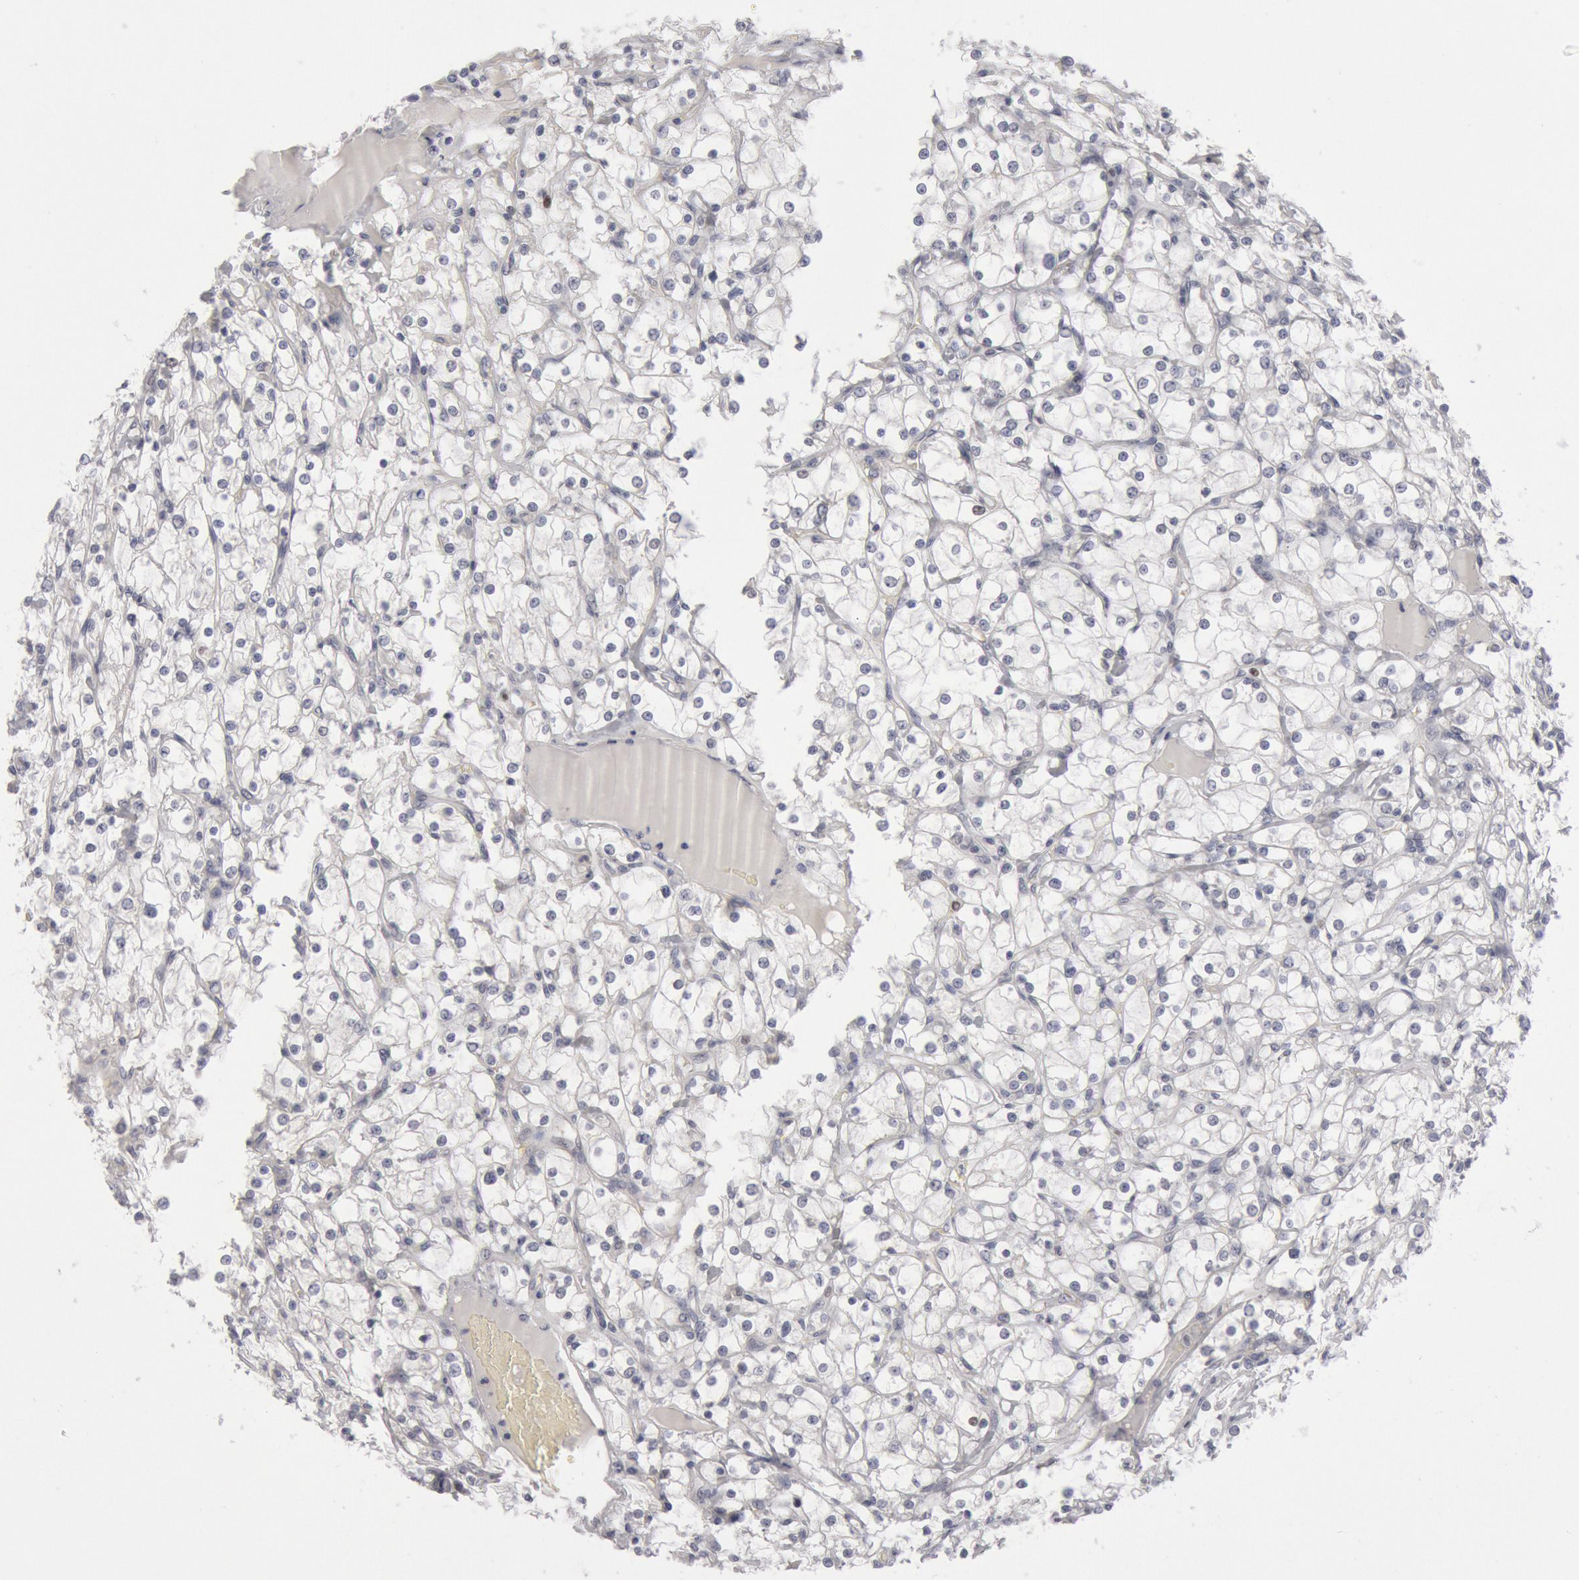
{"staining": {"intensity": "negative", "quantity": "none", "location": "none"}, "tissue": "renal cancer", "cell_type": "Tumor cells", "image_type": "cancer", "snomed": [{"axis": "morphology", "description": "Adenocarcinoma, NOS"}, {"axis": "topography", "description": "Kidney"}], "caption": "A high-resolution micrograph shows immunohistochemistry (IHC) staining of renal cancer, which demonstrates no significant staining in tumor cells. (Immunohistochemistry (ihc), brightfield microscopy, high magnification).", "gene": "WDHD1", "patient": {"sex": "female", "age": 73}}